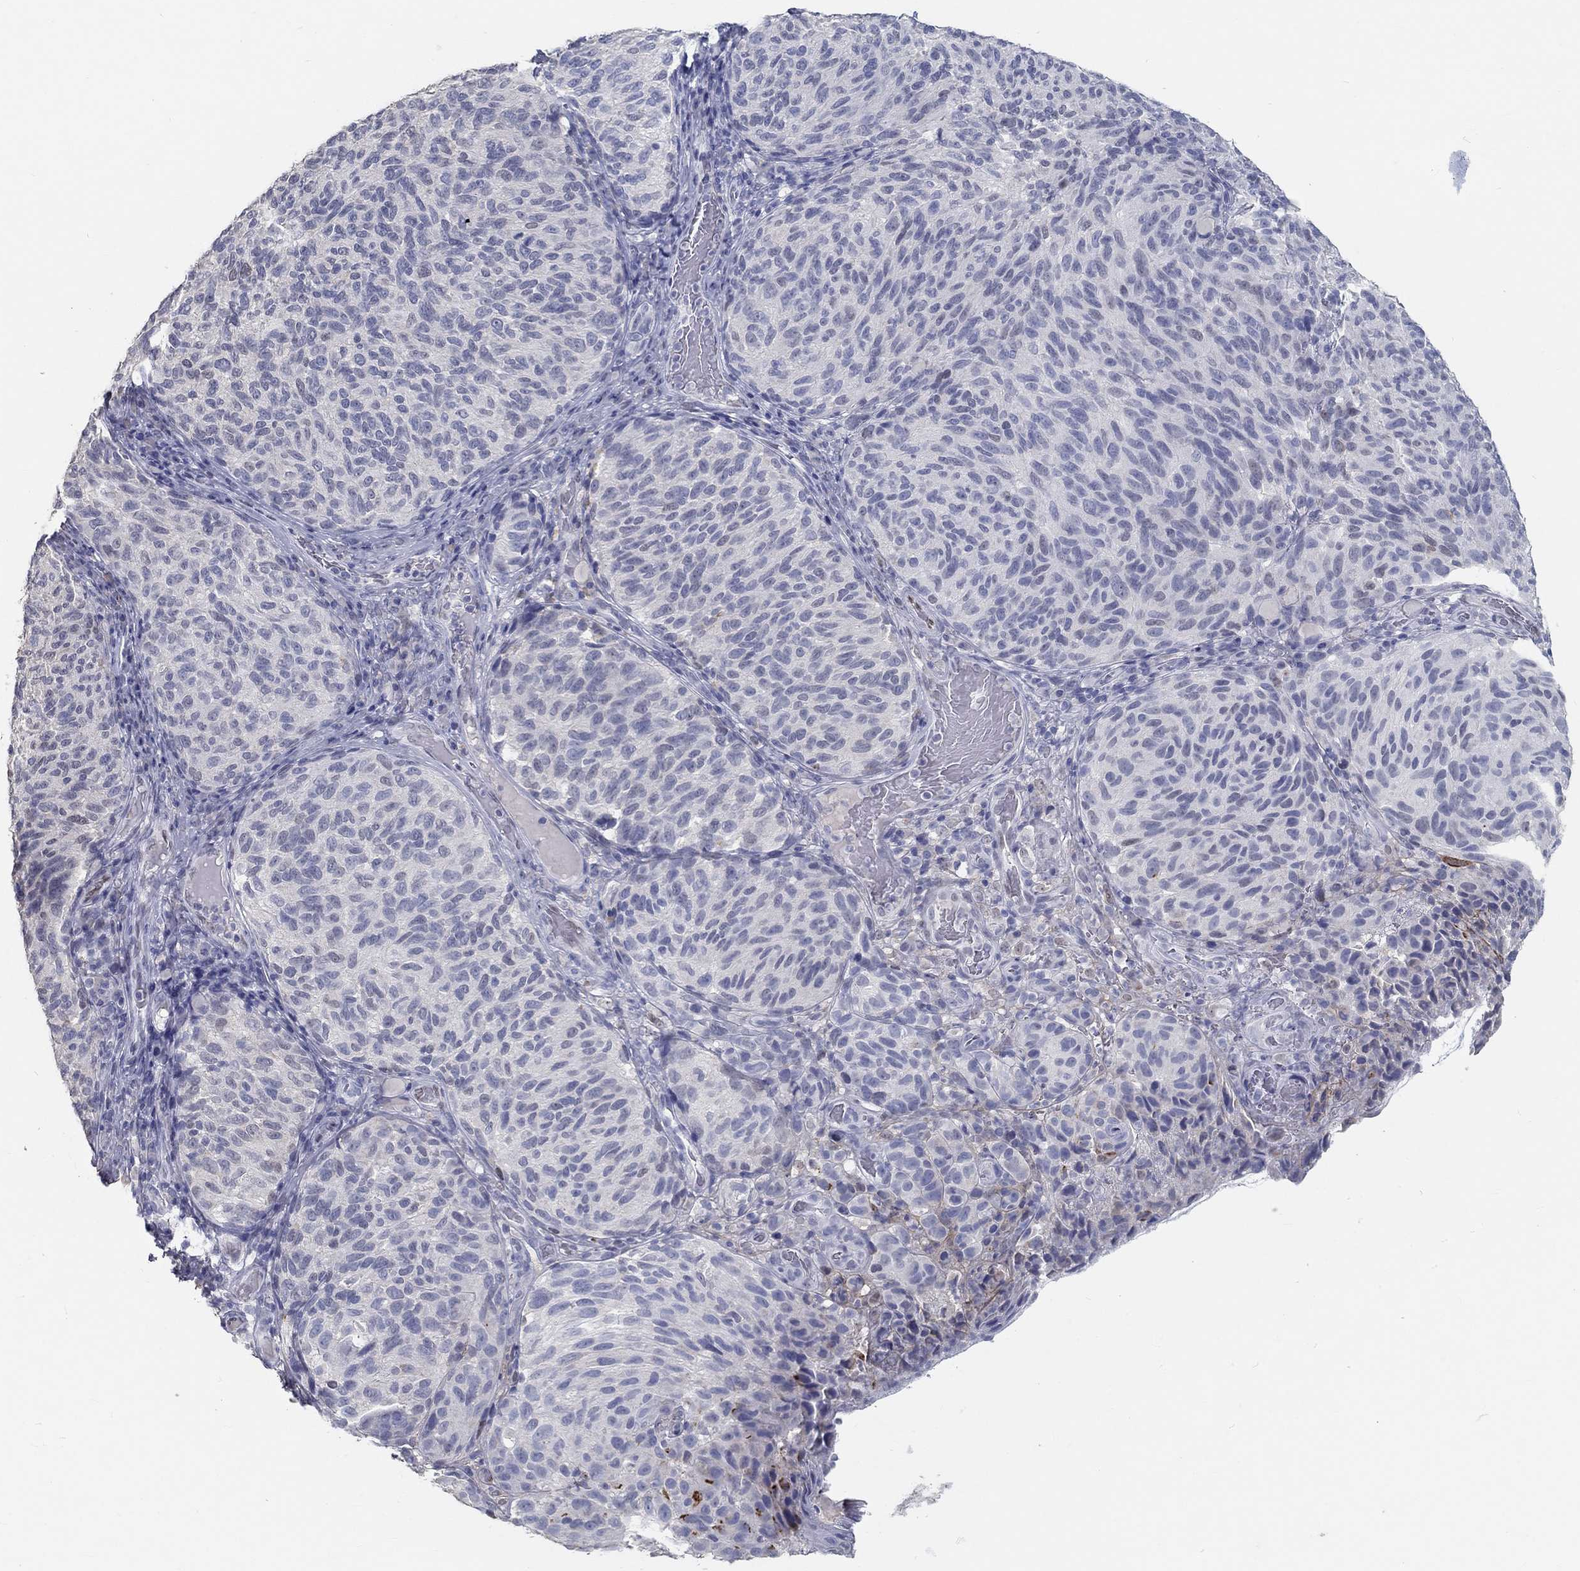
{"staining": {"intensity": "negative", "quantity": "none", "location": "none"}, "tissue": "melanoma", "cell_type": "Tumor cells", "image_type": "cancer", "snomed": [{"axis": "morphology", "description": "Malignant melanoma, NOS"}, {"axis": "topography", "description": "Skin"}], "caption": "Malignant melanoma stained for a protein using immunohistochemistry exhibits no staining tumor cells.", "gene": "FGF2", "patient": {"sex": "female", "age": 73}}